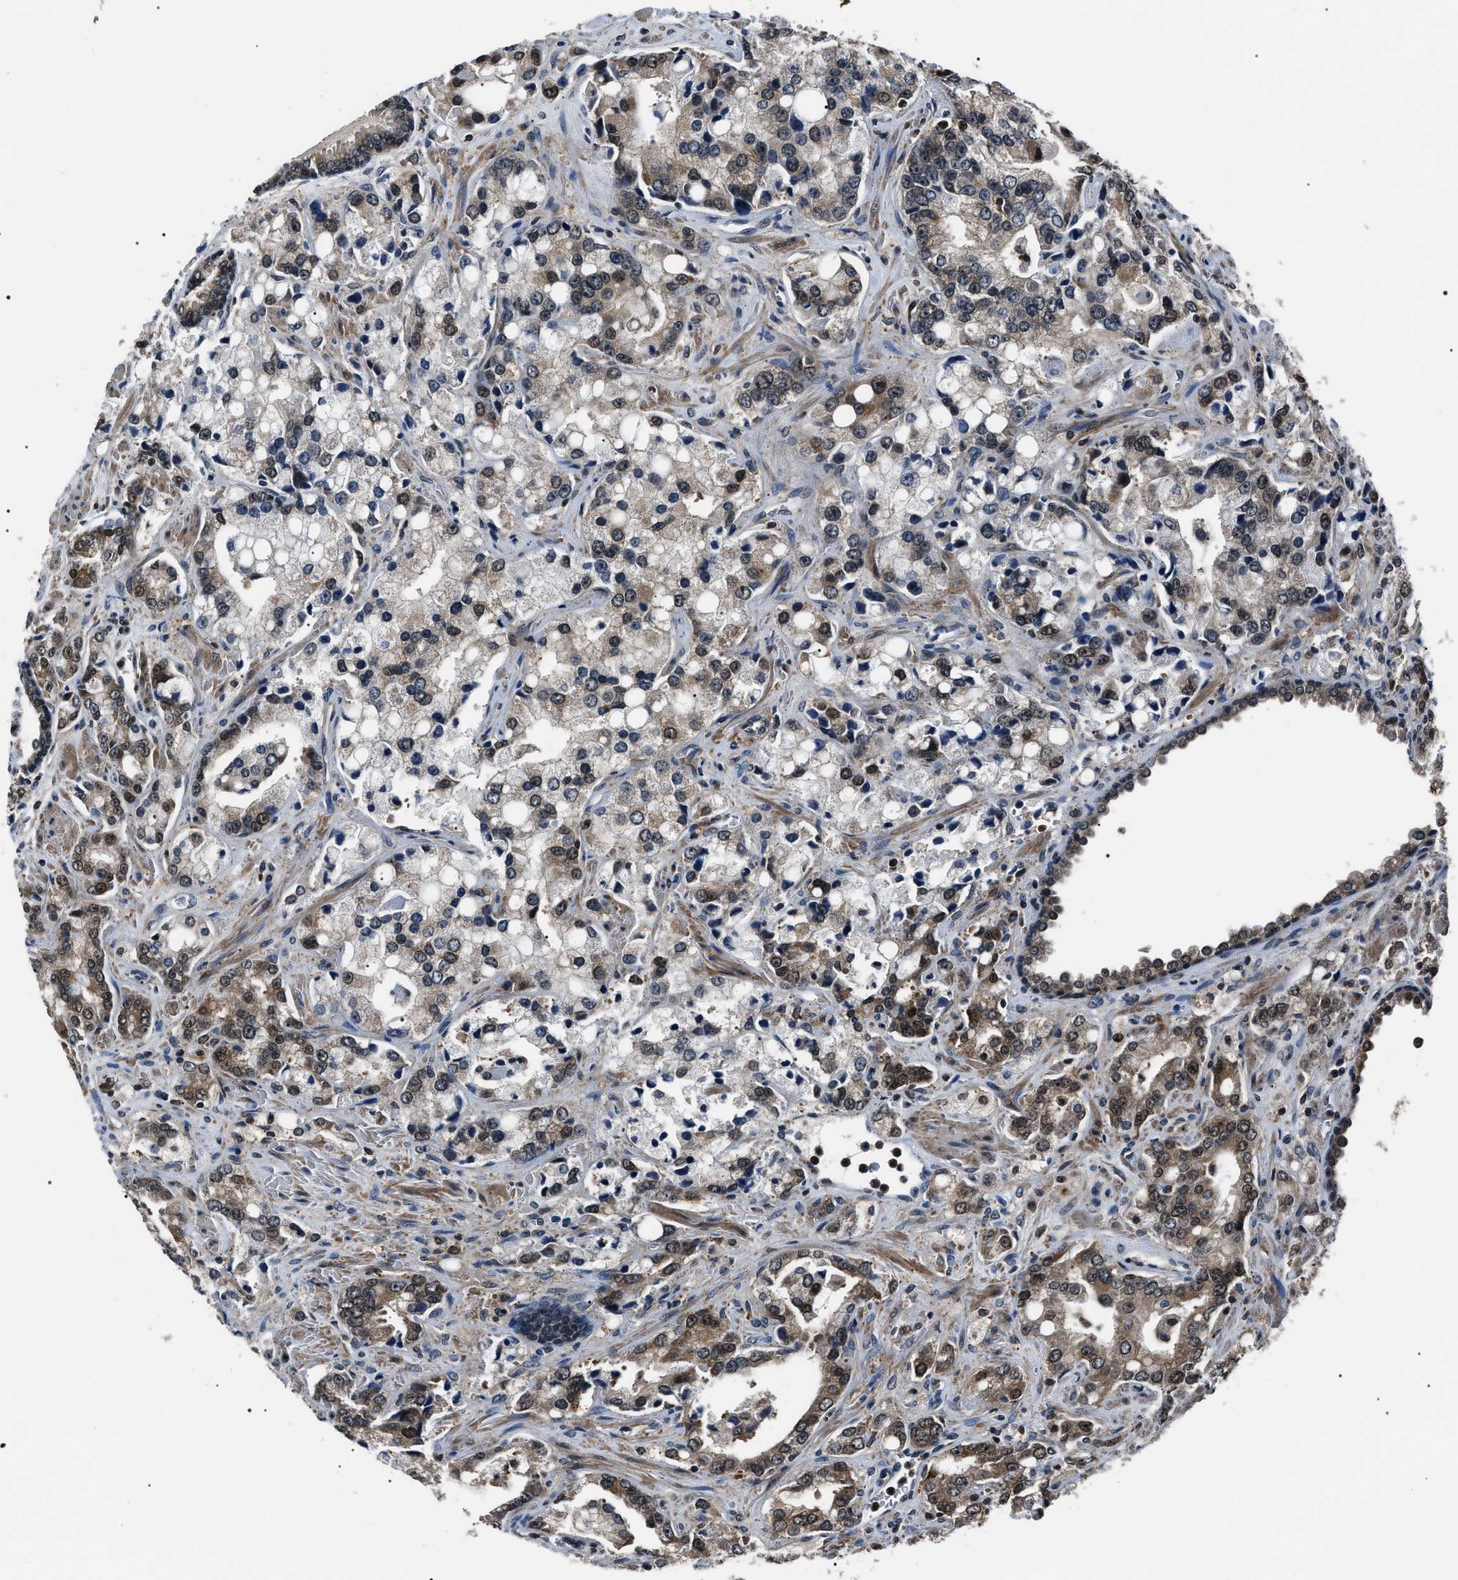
{"staining": {"intensity": "moderate", "quantity": "25%-75%", "location": "cytoplasmic/membranous,nuclear"}, "tissue": "prostate cancer", "cell_type": "Tumor cells", "image_type": "cancer", "snomed": [{"axis": "morphology", "description": "Adenocarcinoma, High grade"}, {"axis": "topography", "description": "Prostate"}], "caption": "IHC of prostate cancer exhibits medium levels of moderate cytoplasmic/membranous and nuclear expression in about 25%-75% of tumor cells. (brown staining indicates protein expression, while blue staining denotes nuclei).", "gene": "SIPA1", "patient": {"sex": "male", "age": 67}}